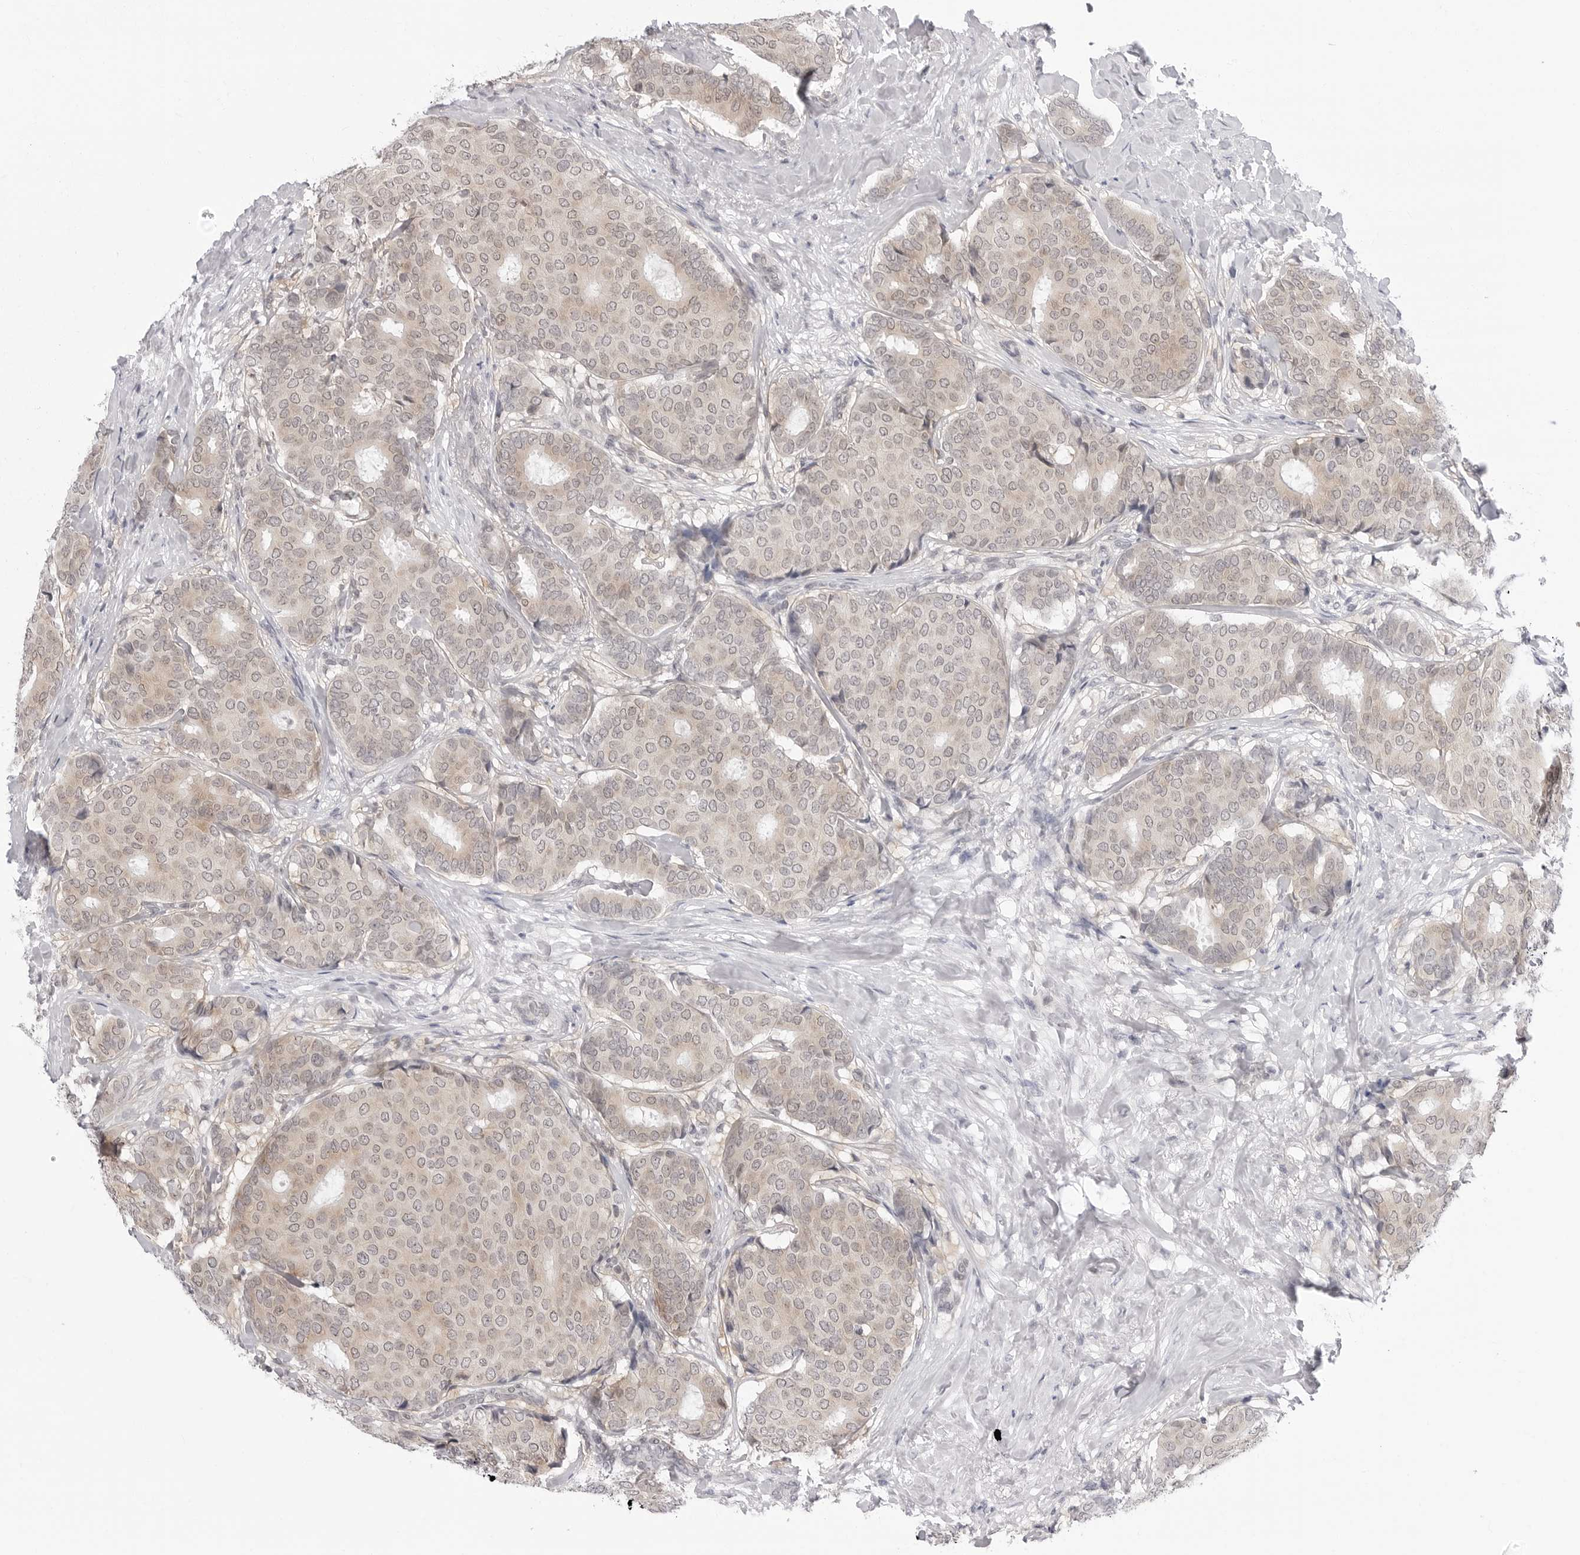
{"staining": {"intensity": "weak", "quantity": ">75%", "location": "cytoplasmic/membranous"}, "tissue": "breast cancer", "cell_type": "Tumor cells", "image_type": "cancer", "snomed": [{"axis": "morphology", "description": "Duct carcinoma"}, {"axis": "topography", "description": "Breast"}], "caption": "Immunohistochemical staining of breast invasive ductal carcinoma exhibits weak cytoplasmic/membranous protein staining in approximately >75% of tumor cells. The staining was performed using DAB, with brown indicating positive protein expression. Nuclei are stained blue with hematoxylin.", "gene": "PPP2R5C", "patient": {"sex": "female", "age": 75}}